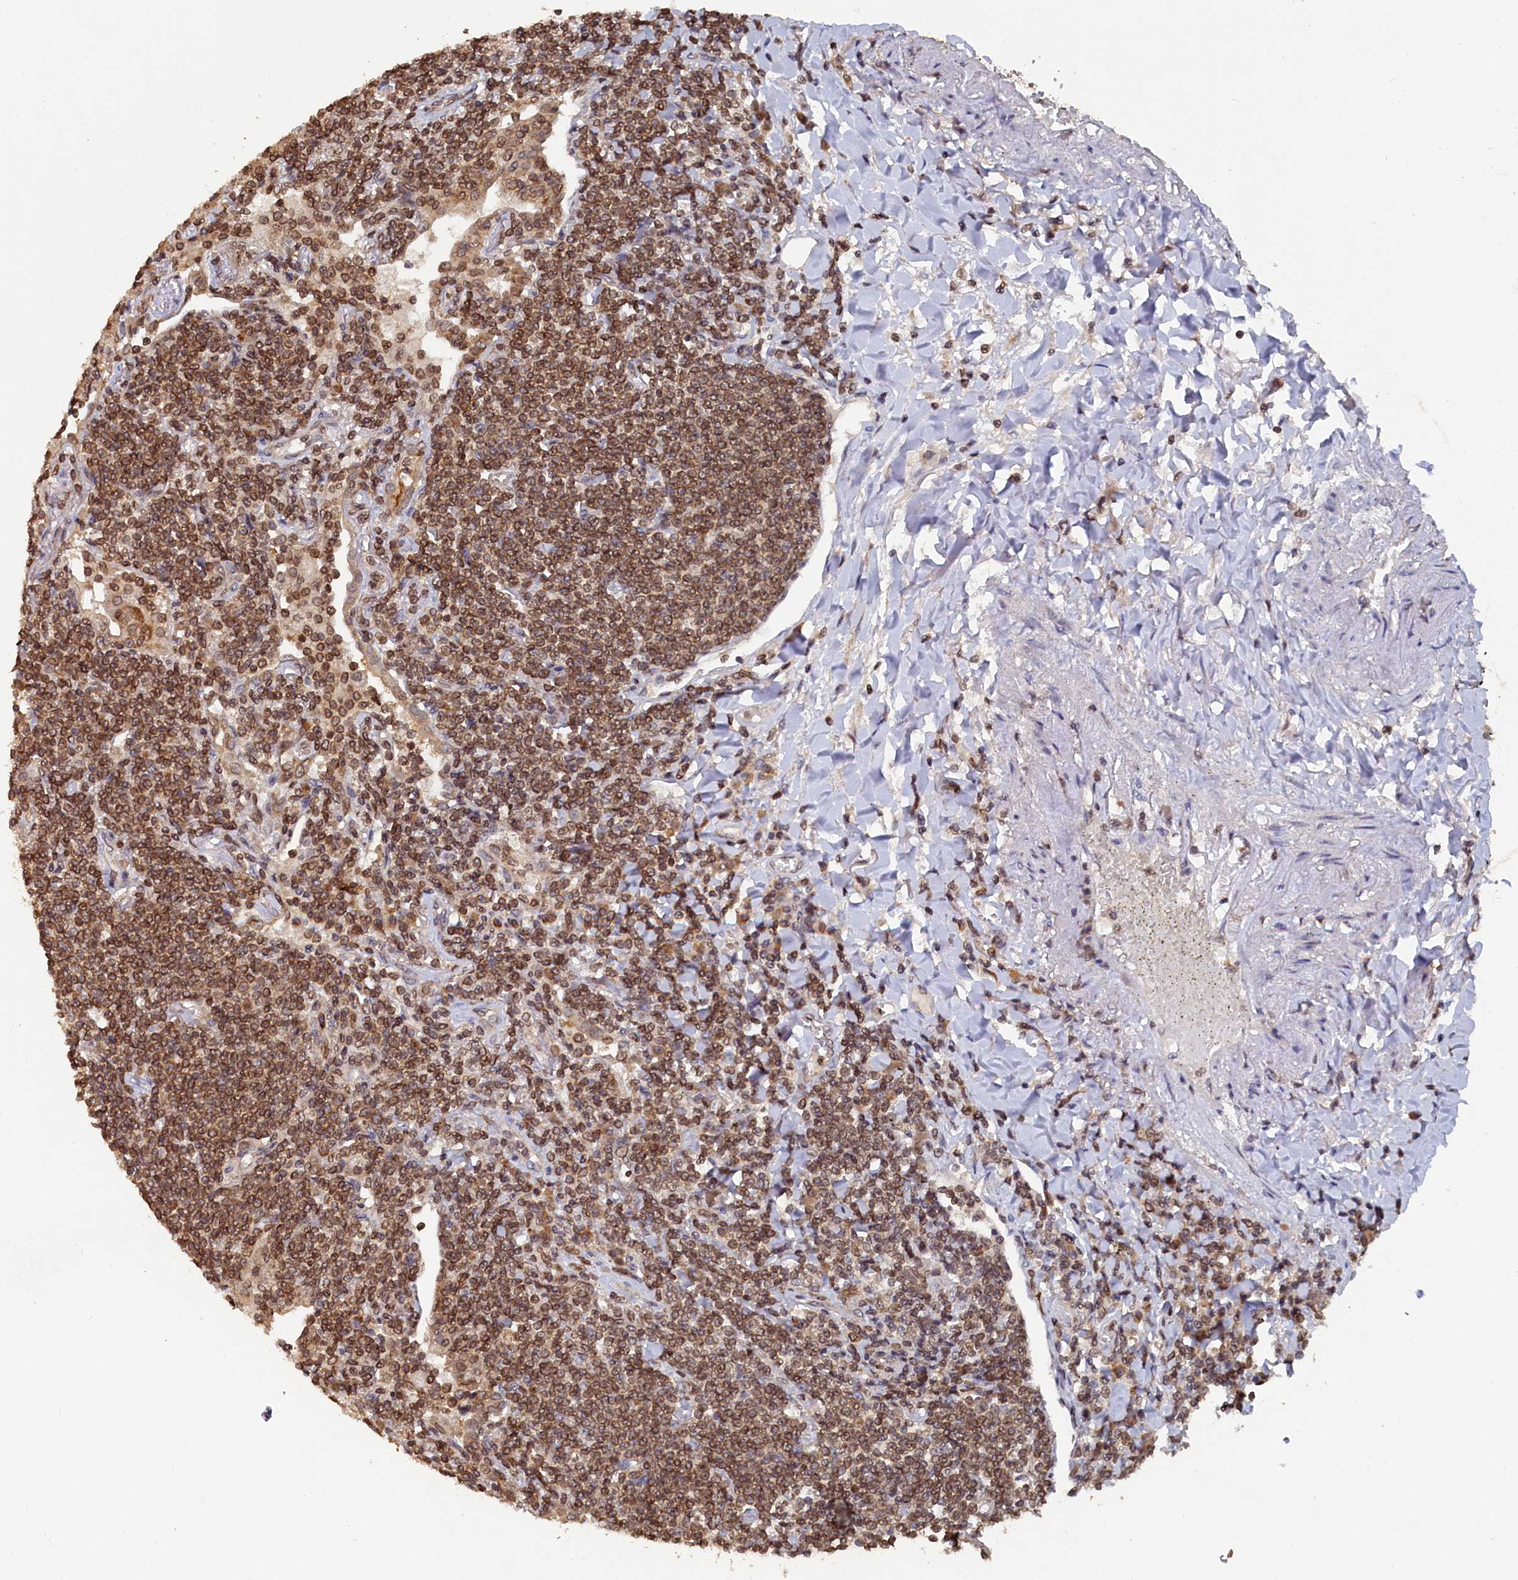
{"staining": {"intensity": "moderate", "quantity": ">75%", "location": "cytoplasmic/membranous,nuclear"}, "tissue": "lymphoma", "cell_type": "Tumor cells", "image_type": "cancer", "snomed": [{"axis": "morphology", "description": "Malignant lymphoma, non-Hodgkin's type, Low grade"}, {"axis": "topography", "description": "Lung"}], "caption": "High-power microscopy captured an immunohistochemistry (IHC) histopathology image of lymphoma, revealing moderate cytoplasmic/membranous and nuclear staining in about >75% of tumor cells.", "gene": "ANKEF1", "patient": {"sex": "female", "age": 71}}